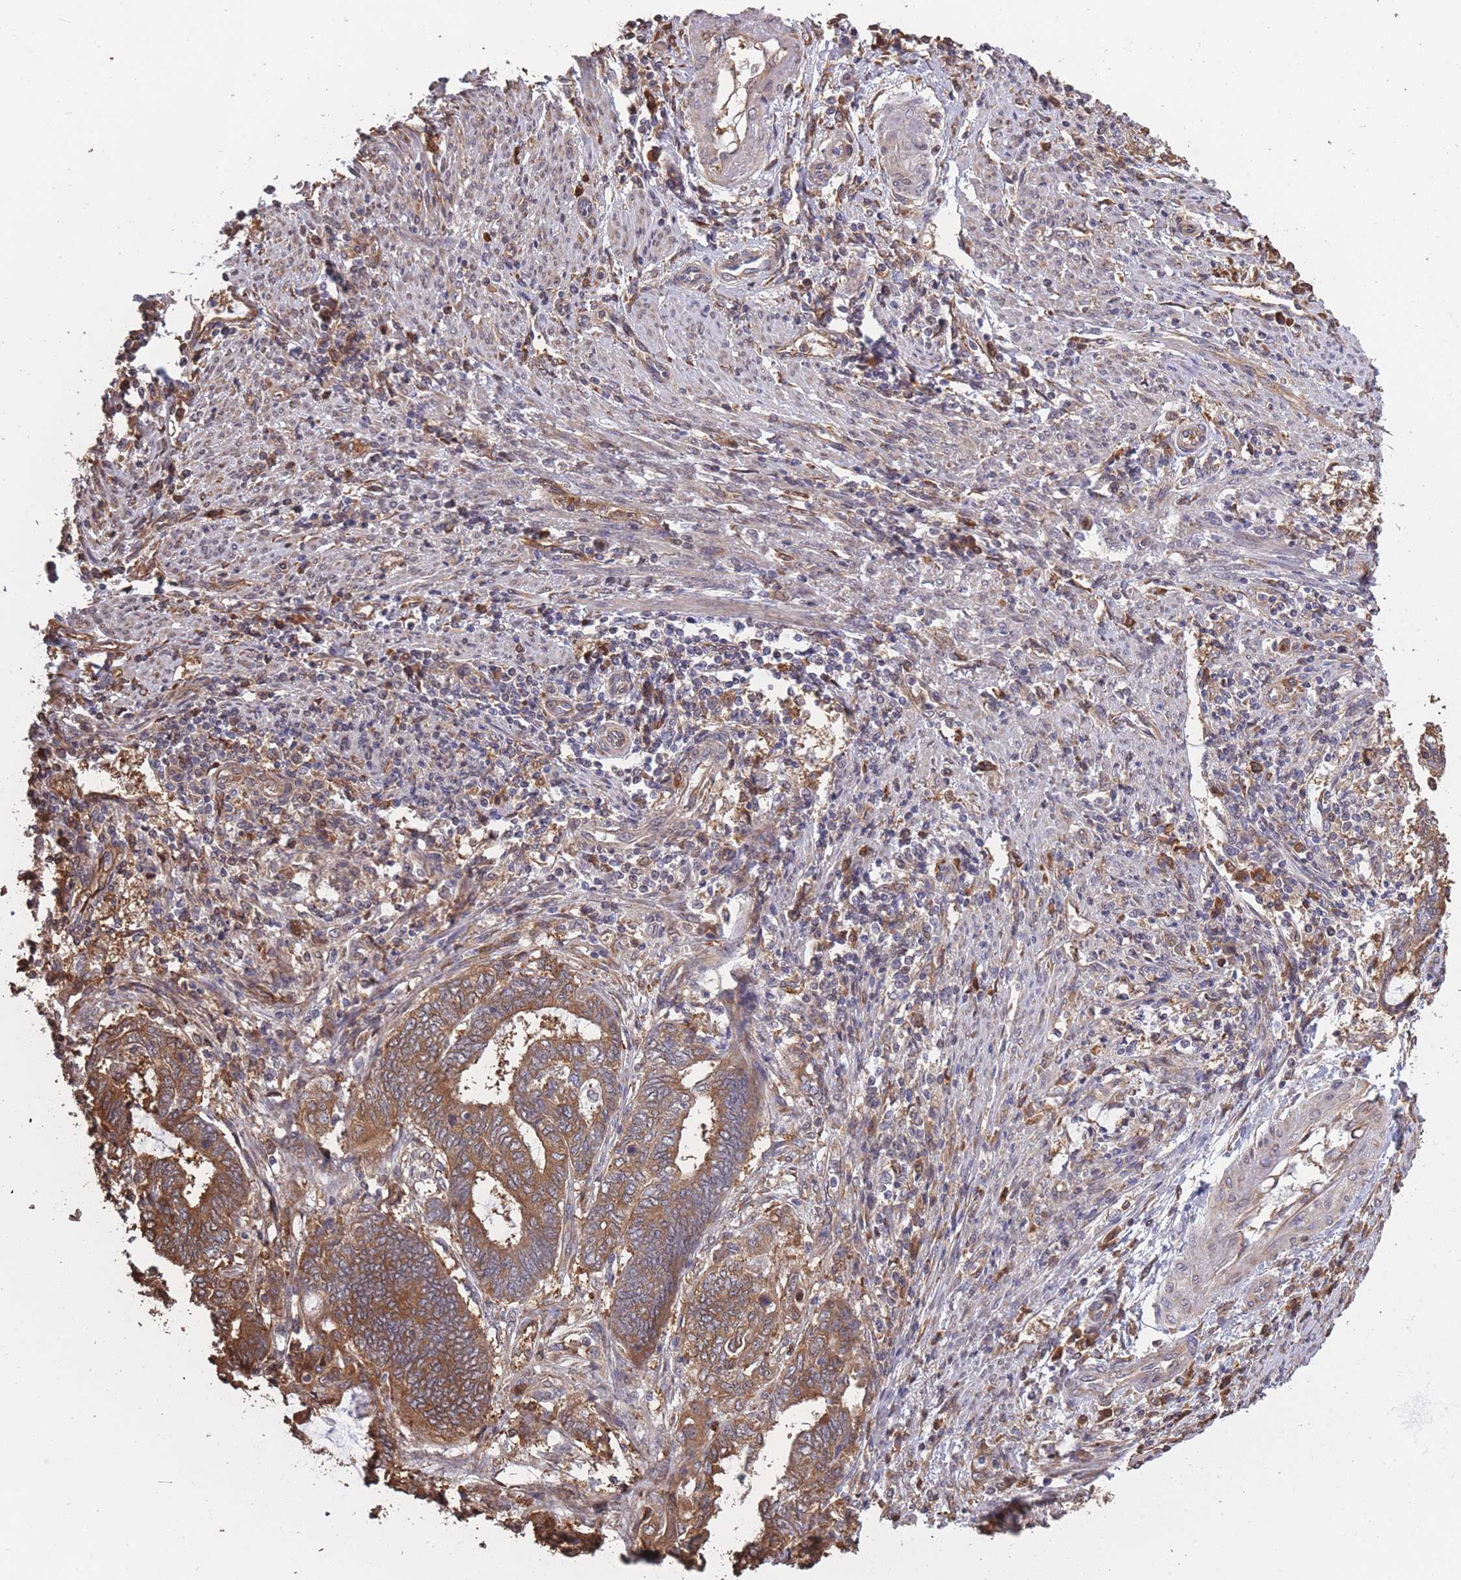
{"staining": {"intensity": "moderate", "quantity": ">75%", "location": "cytoplasmic/membranous"}, "tissue": "endometrial cancer", "cell_type": "Tumor cells", "image_type": "cancer", "snomed": [{"axis": "morphology", "description": "Adenocarcinoma, NOS"}, {"axis": "topography", "description": "Uterus"}, {"axis": "topography", "description": "Endometrium"}], "caption": "IHC (DAB) staining of human endometrial cancer (adenocarcinoma) shows moderate cytoplasmic/membranous protein positivity in about >75% of tumor cells.", "gene": "ARL13B", "patient": {"sex": "female", "age": 70}}